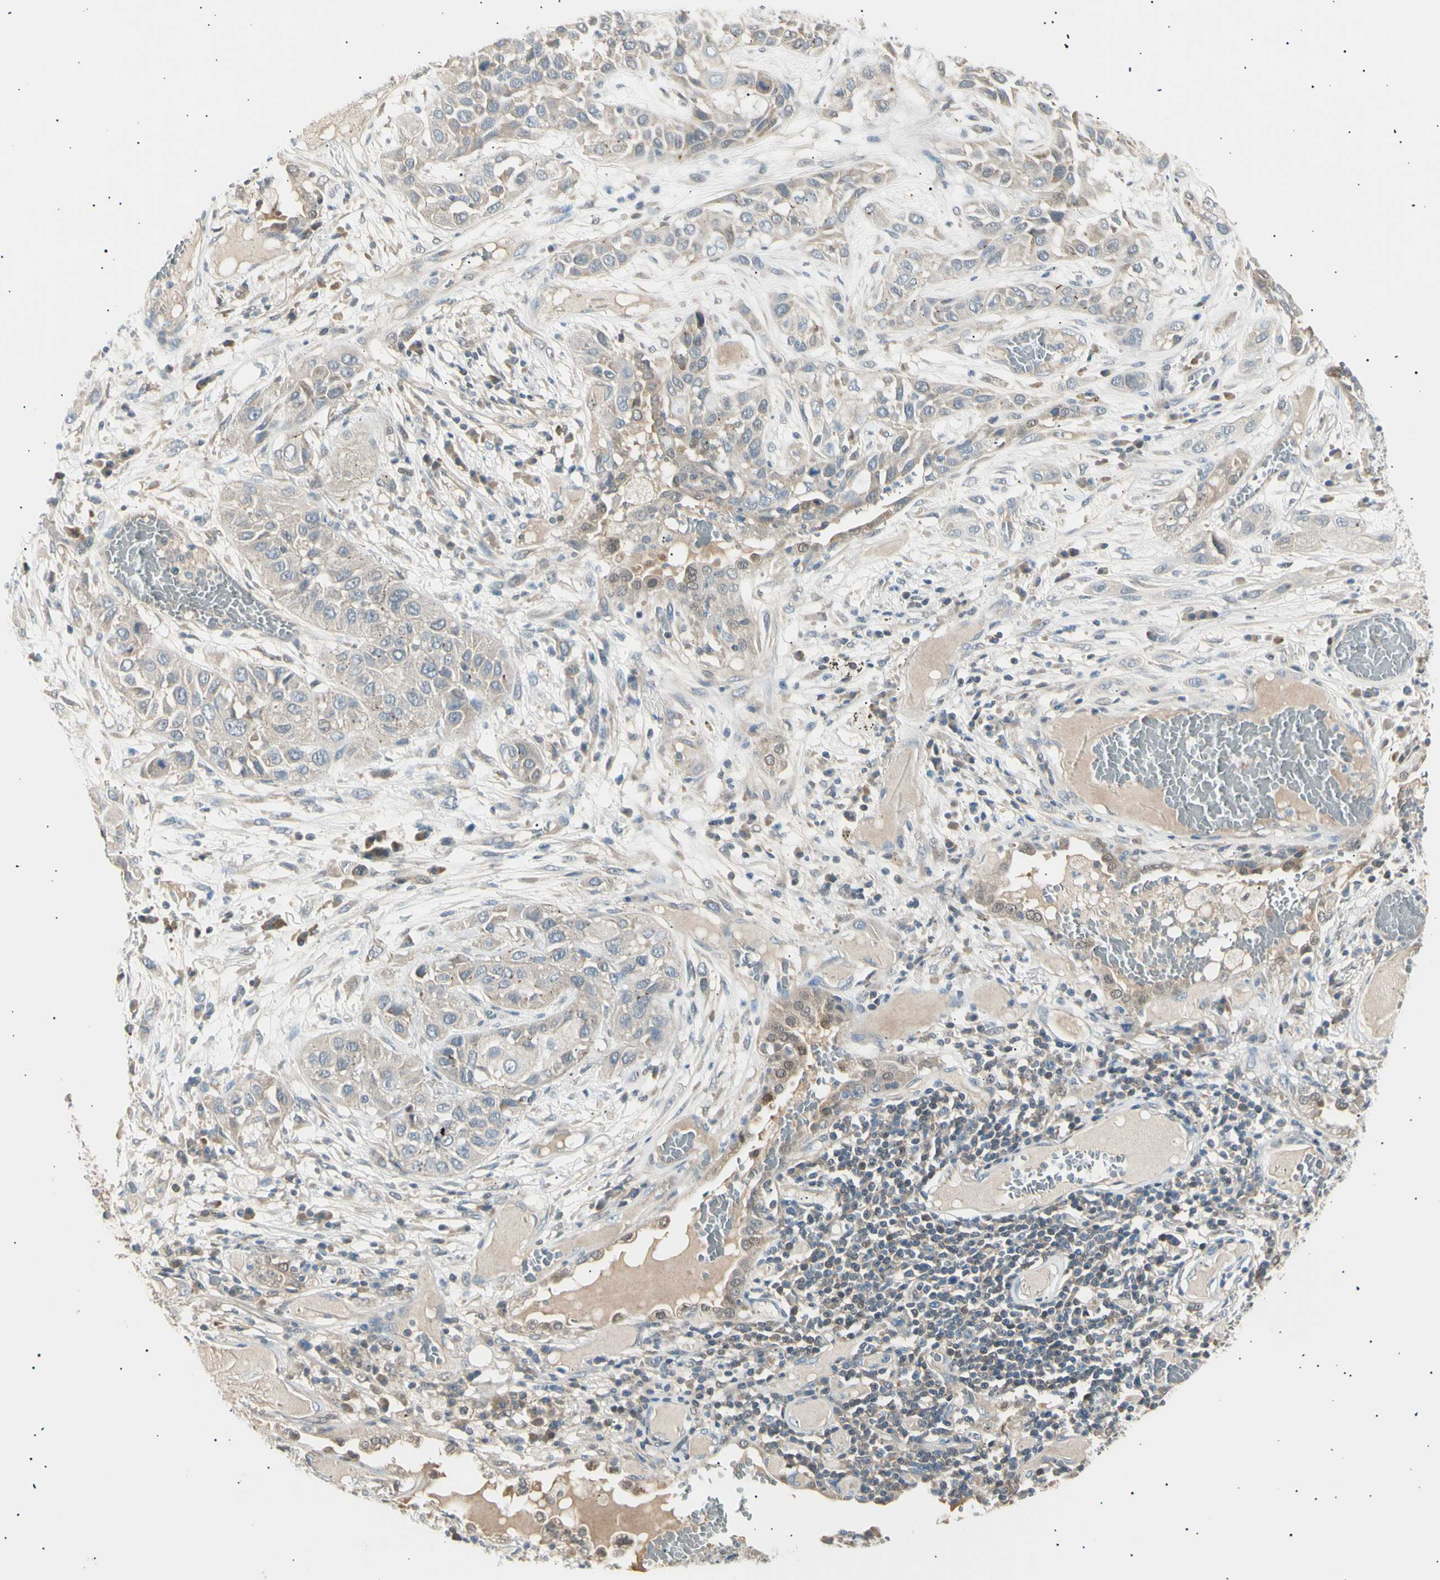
{"staining": {"intensity": "weak", "quantity": "25%-75%", "location": "cytoplasmic/membranous"}, "tissue": "lung cancer", "cell_type": "Tumor cells", "image_type": "cancer", "snomed": [{"axis": "morphology", "description": "Squamous cell carcinoma, NOS"}, {"axis": "topography", "description": "Lung"}], "caption": "Brown immunohistochemical staining in squamous cell carcinoma (lung) demonstrates weak cytoplasmic/membranous positivity in about 25%-75% of tumor cells. The protein of interest is shown in brown color, while the nuclei are stained blue.", "gene": "LHPP", "patient": {"sex": "male", "age": 71}}